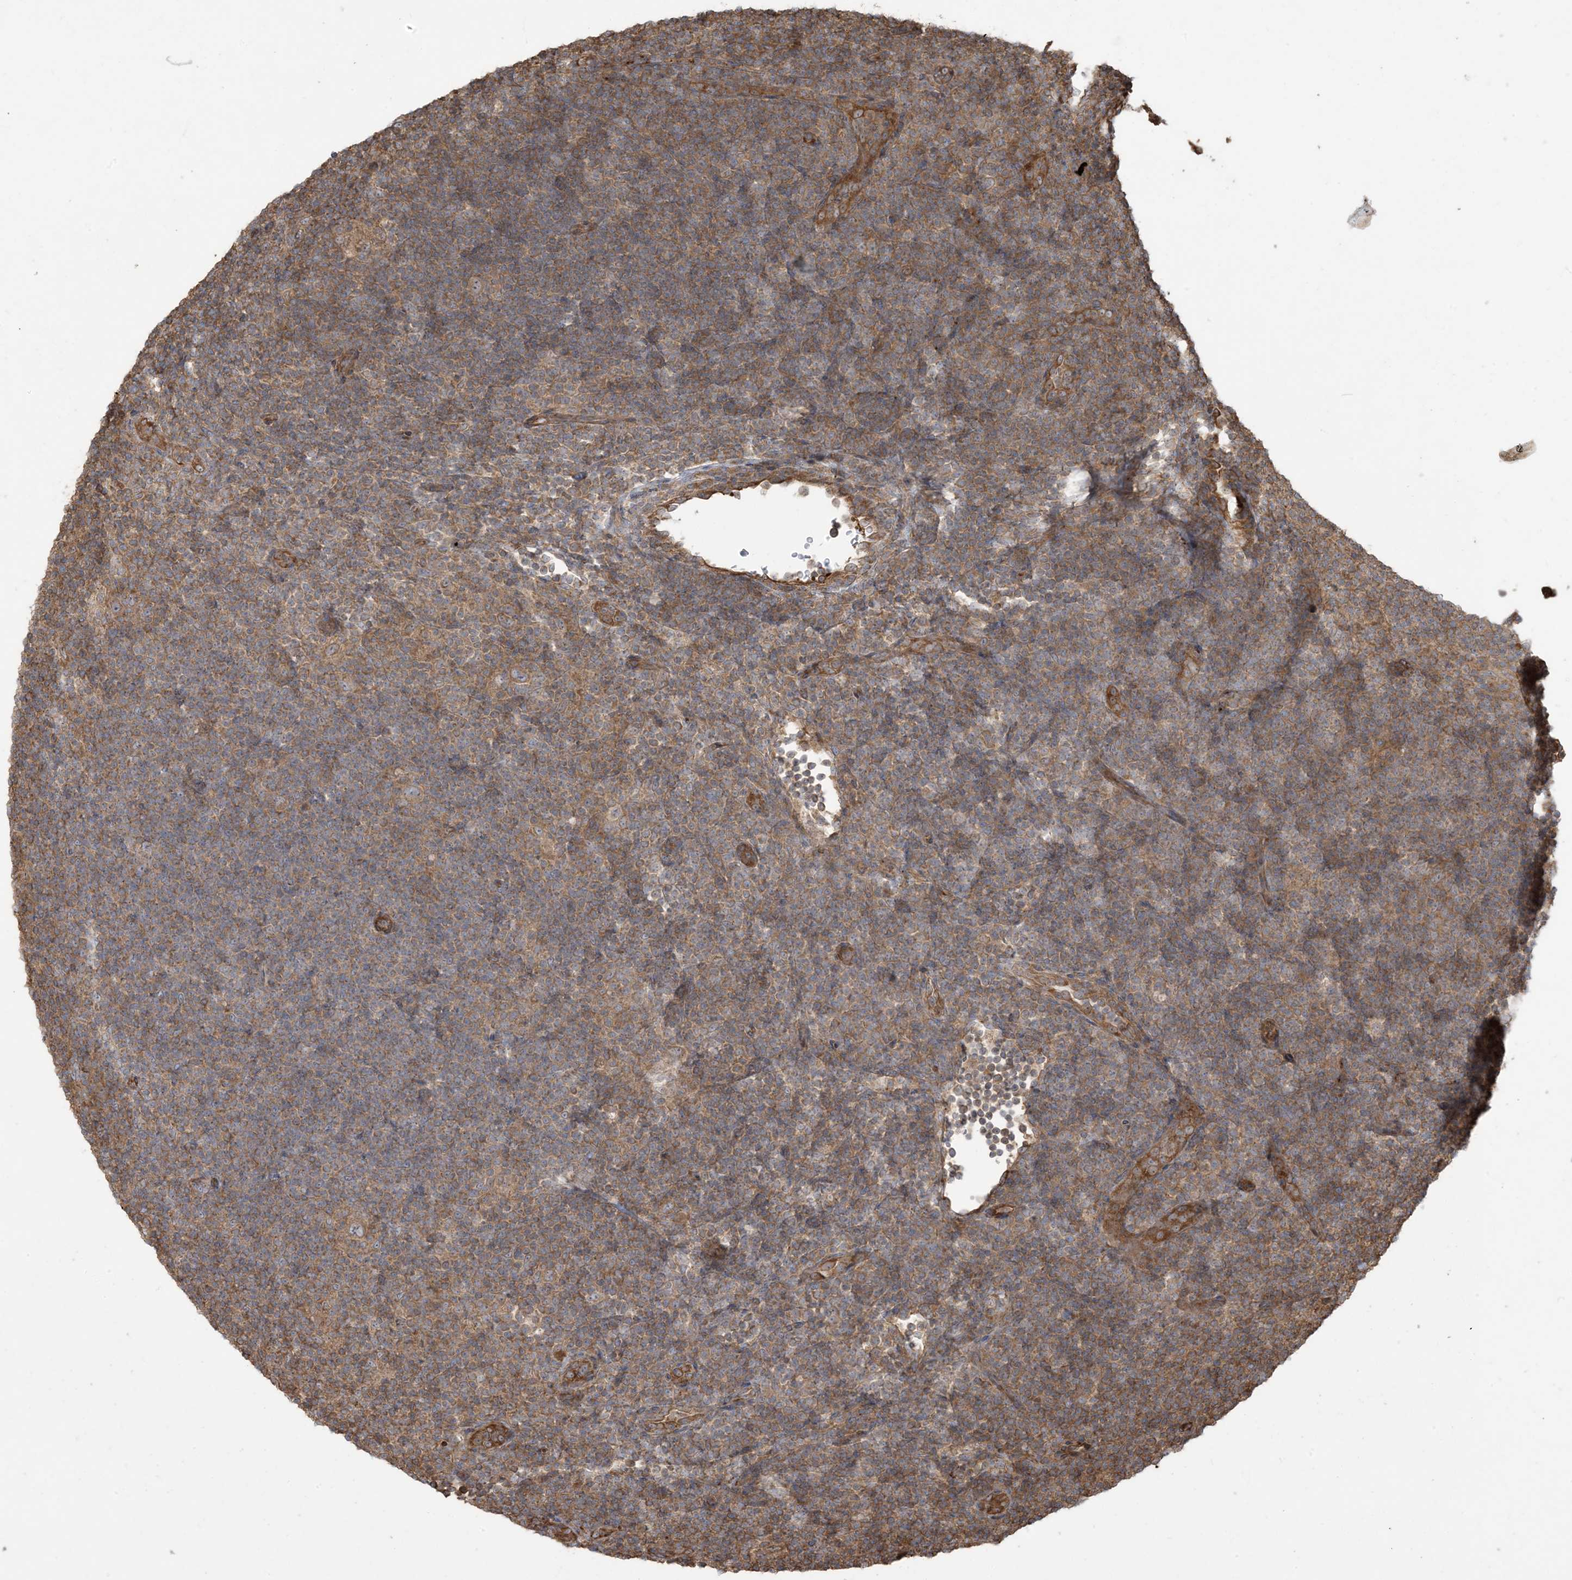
{"staining": {"intensity": "moderate", "quantity": ">75%", "location": "cytoplasmic/membranous"}, "tissue": "lymphoma", "cell_type": "Tumor cells", "image_type": "cancer", "snomed": [{"axis": "morphology", "description": "Hodgkin's disease, NOS"}, {"axis": "topography", "description": "Lymph node"}], "caption": "This image displays immunohistochemistry staining of human lymphoma, with medium moderate cytoplasmic/membranous staining in about >75% of tumor cells.", "gene": "KLHL18", "patient": {"sex": "female", "age": 57}}